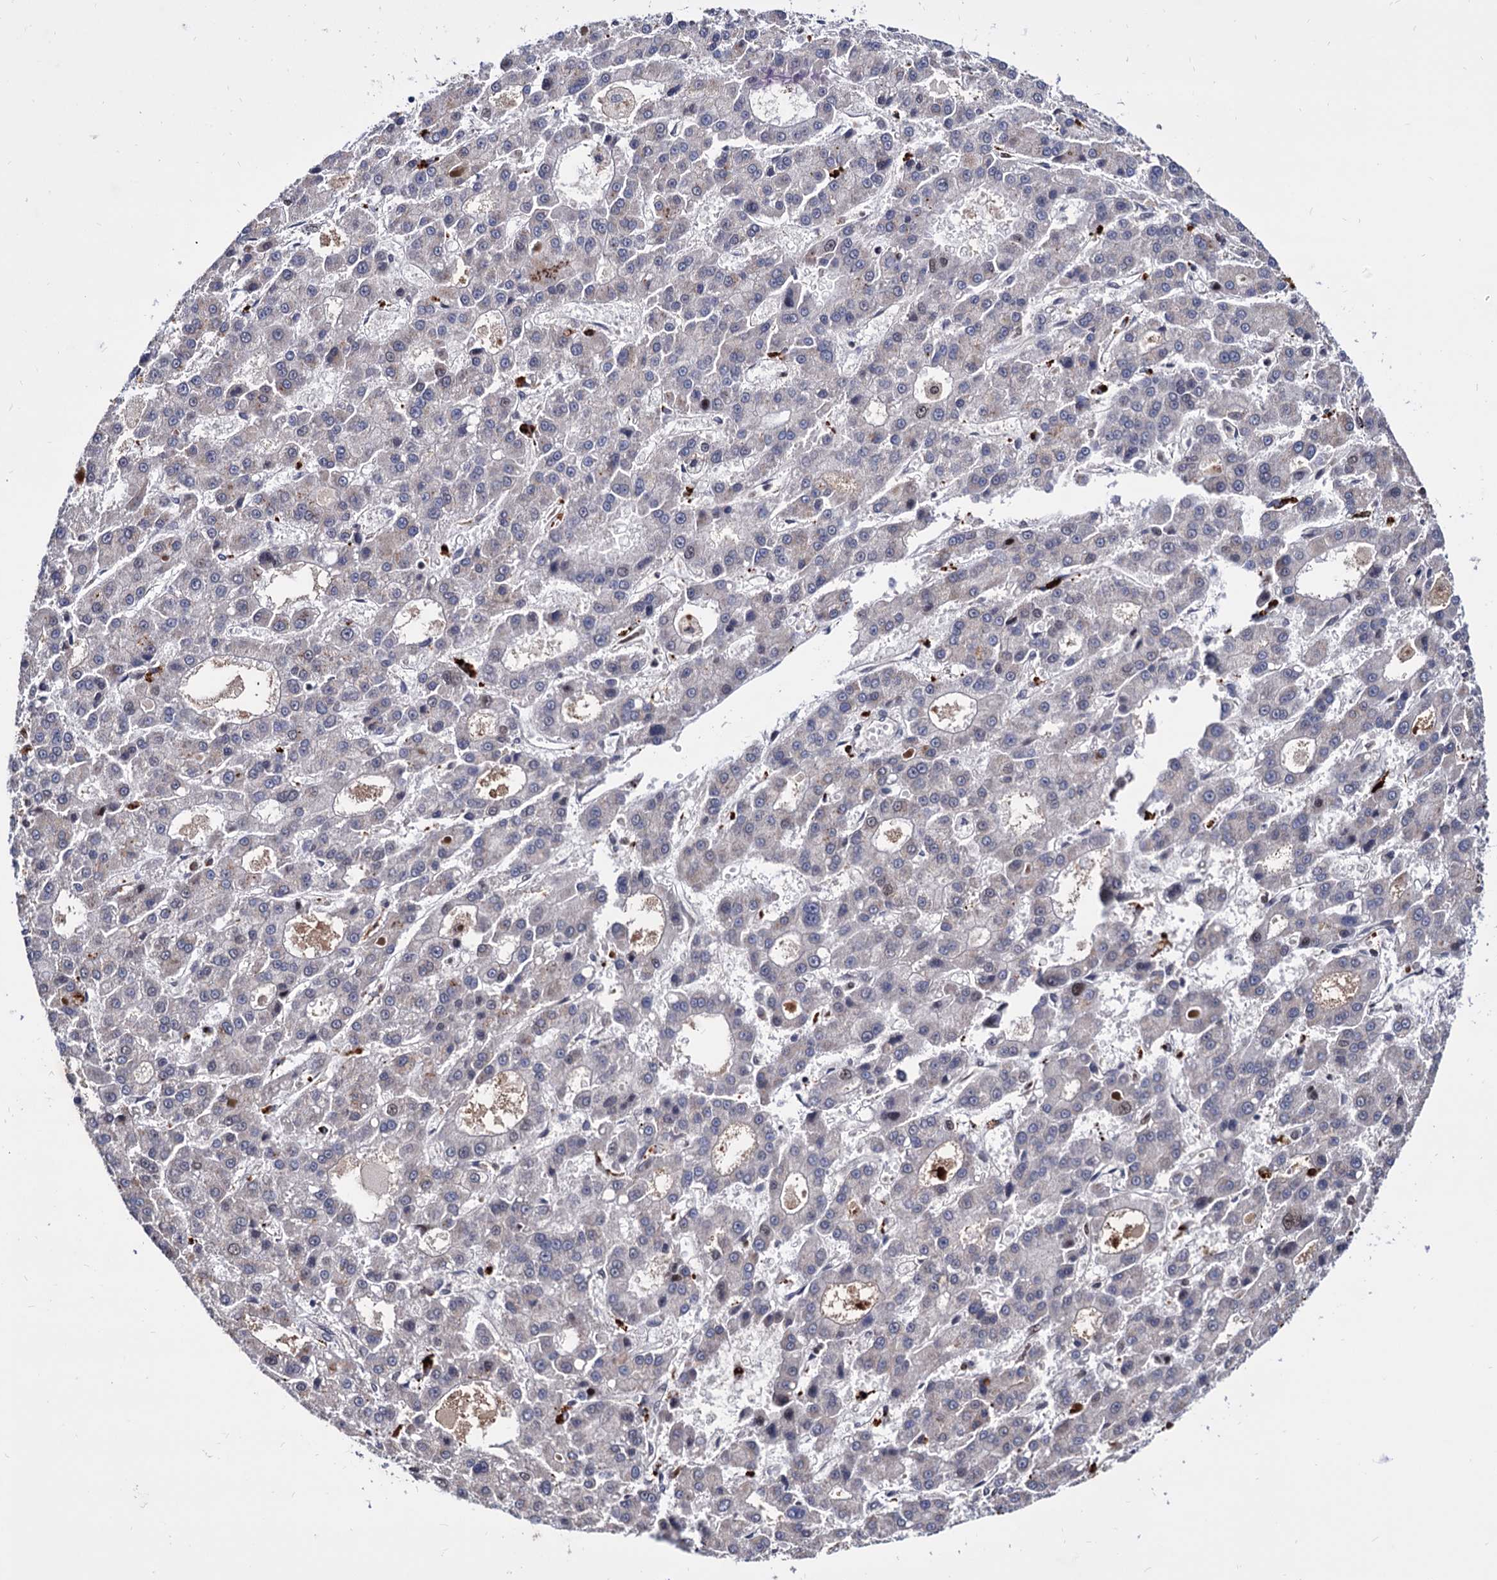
{"staining": {"intensity": "negative", "quantity": "none", "location": "none"}, "tissue": "liver cancer", "cell_type": "Tumor cells", "image_type": "cancer", "snomed": [{"axis": "morphology", "description": "Carcinoma, Hepatocellular, NOS"}, {"axis": "topography", "description": "Liver"}], "caption": "A micrograph of liver cancer stained for a protein exhibits no brown staining in tumor cells. Brightfield microscopy of immunohistochemistry (IHC) stained with DAB (3,3'-diaminobenzidine) (brown) and hematoxylin (blue), captured at high magnification.", "gene": "RNASEH2B", "patient": {"sex": "male", "age": 70}}